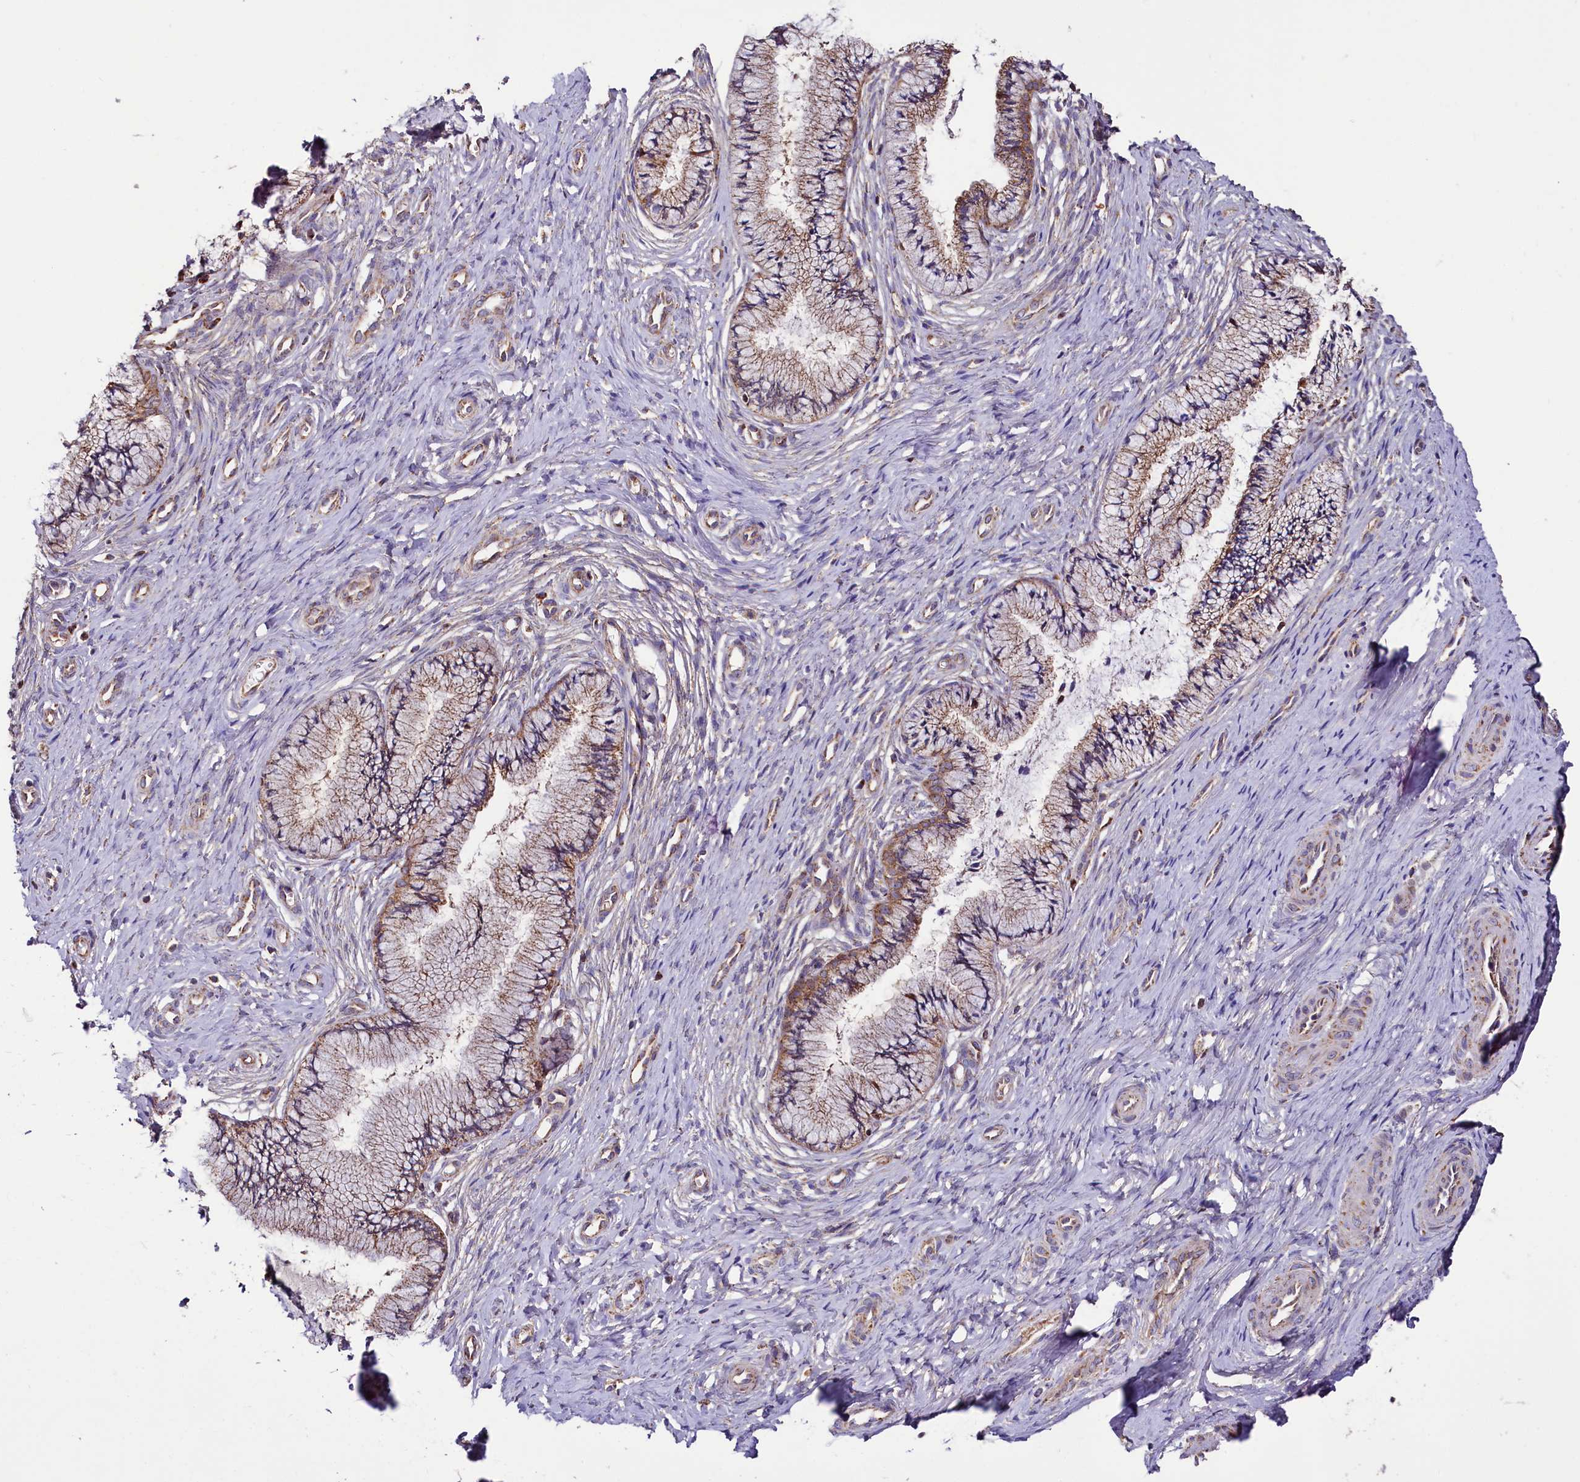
{"staining": {"intensity": "moderate", "quantity": "25%-75%", "location": "cytoplasmic/membranous"}, "tissue": "cervix", "cell_type": "Glandular cells", "image_type": "normal", "snomed": [{"axis": "morphology", "description": "Normal tissue, NOS"}, {"axis": "topography", "description": "Cervix"}], "caption": "Immunohistochemistry (IHC) staining of benign cervix, which shows medium levels of moderate cytoplasmic/membranous positivity in about 25%-75% of glandular cells indicating moderate cytoplasmic/membranous protein expression. The staining was performed using DAB (3,3'-diaminobenzidine) (brown) for protein detection and nuclei were counterstained in hematoxylin (blue).", "gene": "NUDT15", "patient": {"sex": "female", "age": 36}}